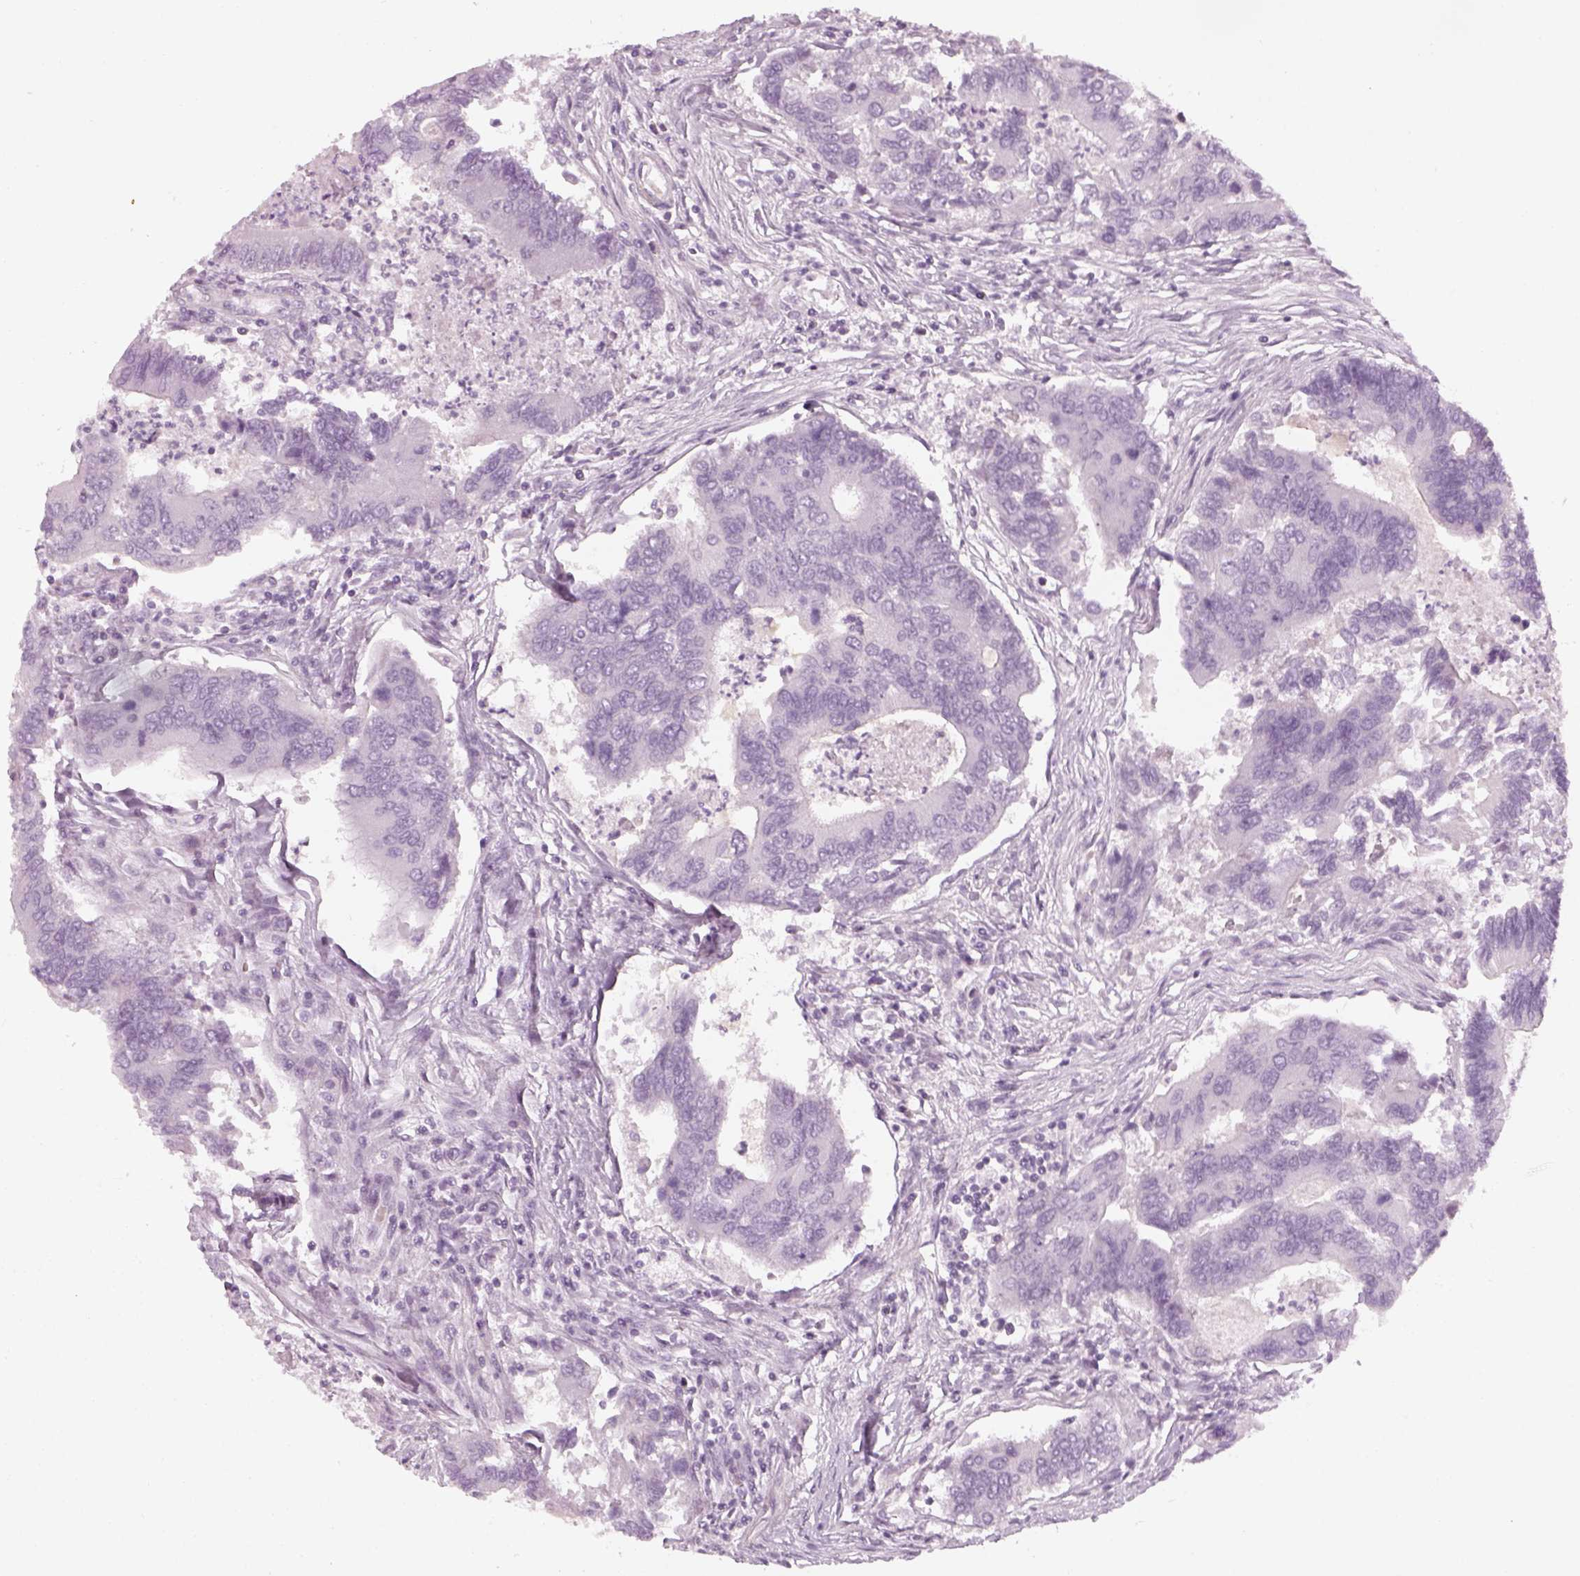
{"staining": {"intensity": "negative", "quantity": "none", "location": "none"}, "tissue": "colorectal cancer", "cell_type": "Tumor cells", "image_type": "cancer", "snomed": [{"axis": "morphology", "description": "Adenocarcinoma, NOS"}, {"axis": "topography", "description": "Colon"}], "caption": "Immunohistochemical staining of adenocarcinoma (colorectal) exhibits no significant positivity in tumor cells. (IHC, brightfield microscopy, high magnification).", "gene": "GAS2L2", "patient": {"sex": "female", "age": 67}}